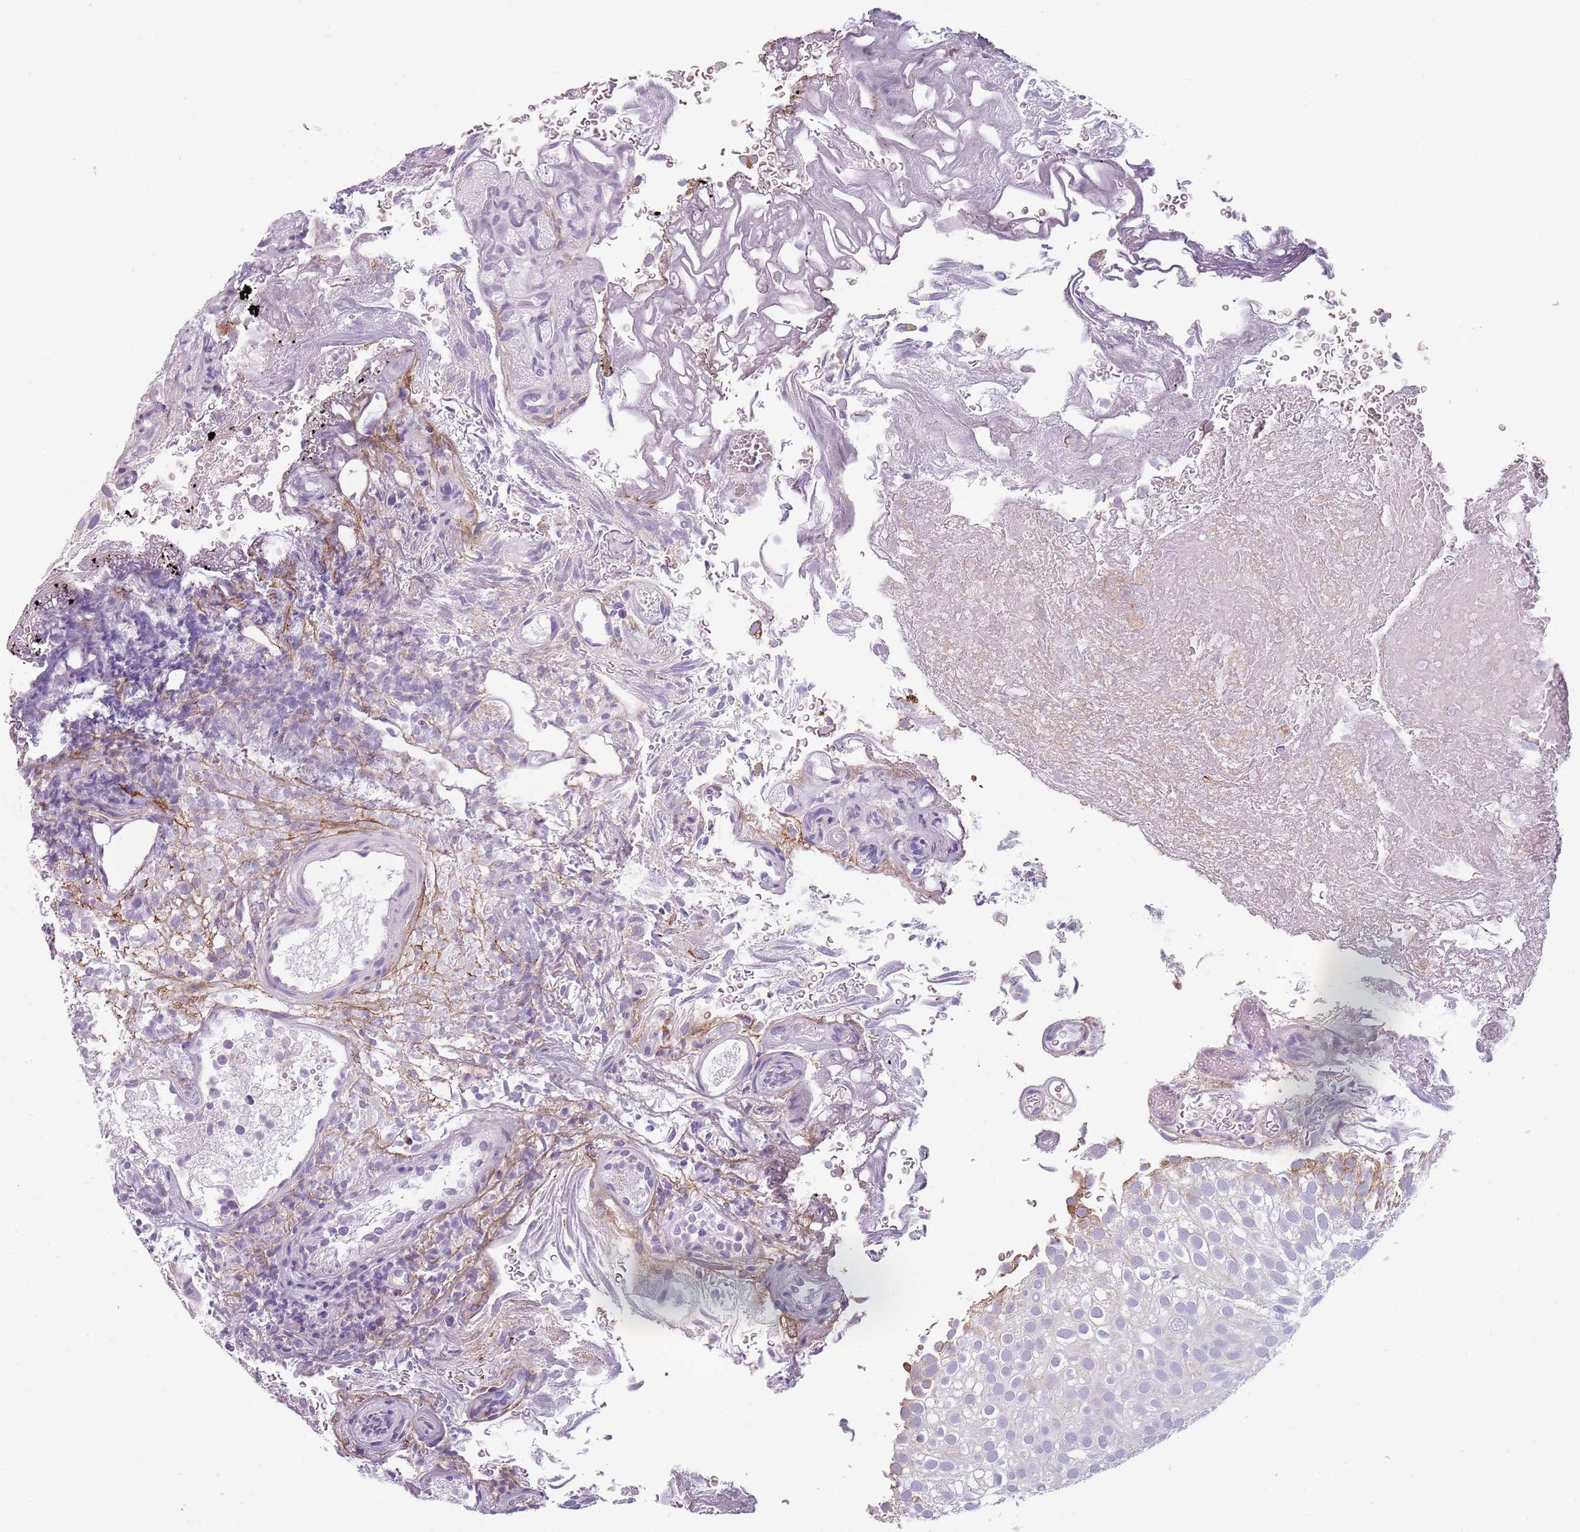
{"staining": {"intensity": "moderate", "quantity": "<25%", "location": "cytoplasmic/membranous"}, "tissue": "urothelial cancer", "cell_type": "Tumor cells", "image_type": "cancer", "snomed": [{"axis": "morphology", "description": "Urothelial carcinoma, Low grade"}, {"axis": "topography", "description": "Urinary bladder"}], "caption": "Immunohistochemistry (IHC) of urothelial carcinoma (low-grade) shows low levels of moderate cytoplasmic/membranous expression in approximately <25% of tumor cells.", "gene": "MEGF8", "patient": {"sex": "male", "age": 78}}